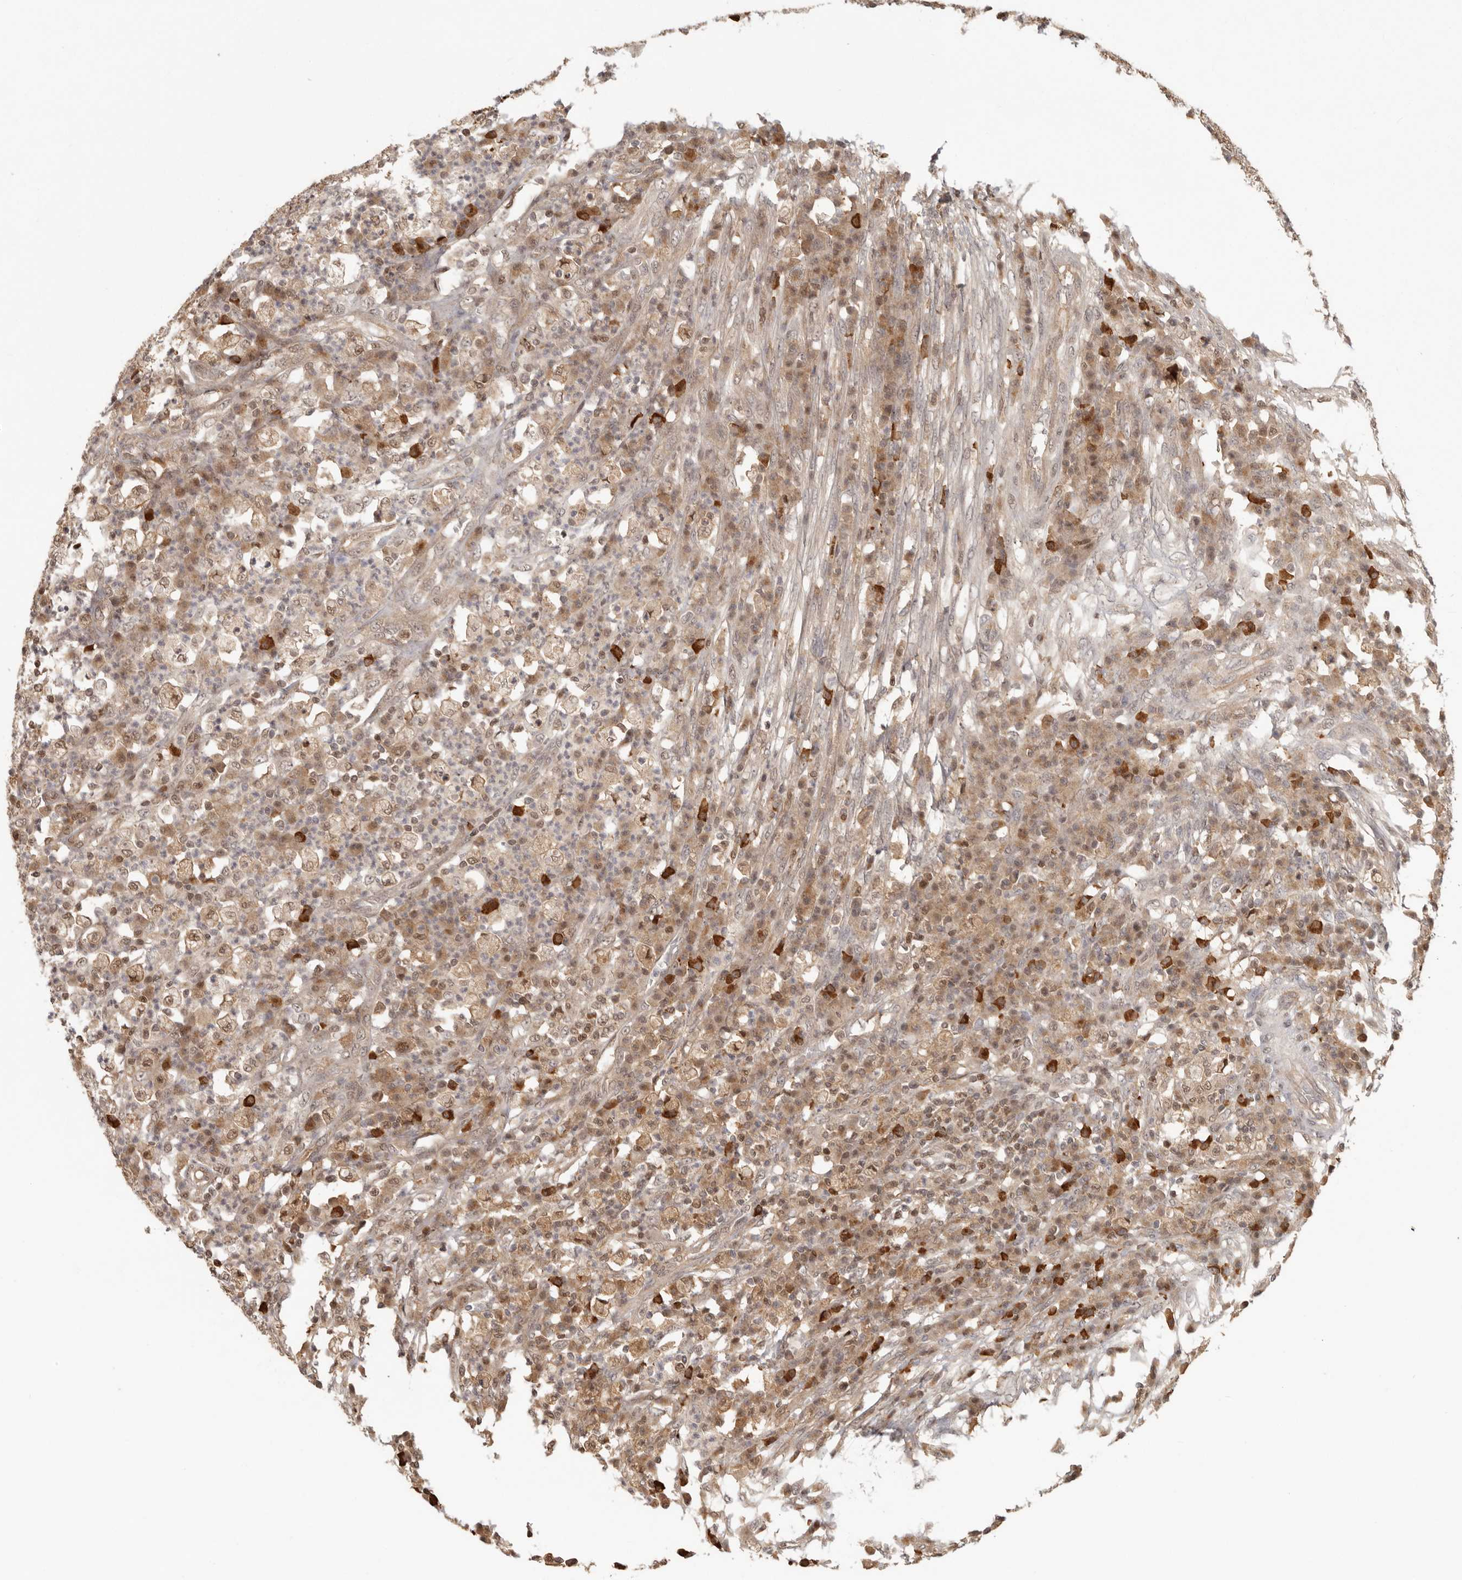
{"staining": {"intensity": "weak", "quantity": ">75%", "location": "cytoplasmic/membranous,nuclear"}, "tissue": "colorectal cancer", "cell_type": "Tumor cells", "image_type": "cancer", "snomed": [{"axis": "morphology", "description": "Adenocarcinoma, NOS"}, {"axis": "topography", "description": "Colon"}], "caption": "Immunohistochemical staining of colorectal cancer (adenocarcinoma) exhibits low levels of weak cytoplasmic/membranous and nuclear protein staining in about >75% of tumor cells.", "gene": "PSMA5", "patient": {"sex": "male", "age": 83}}